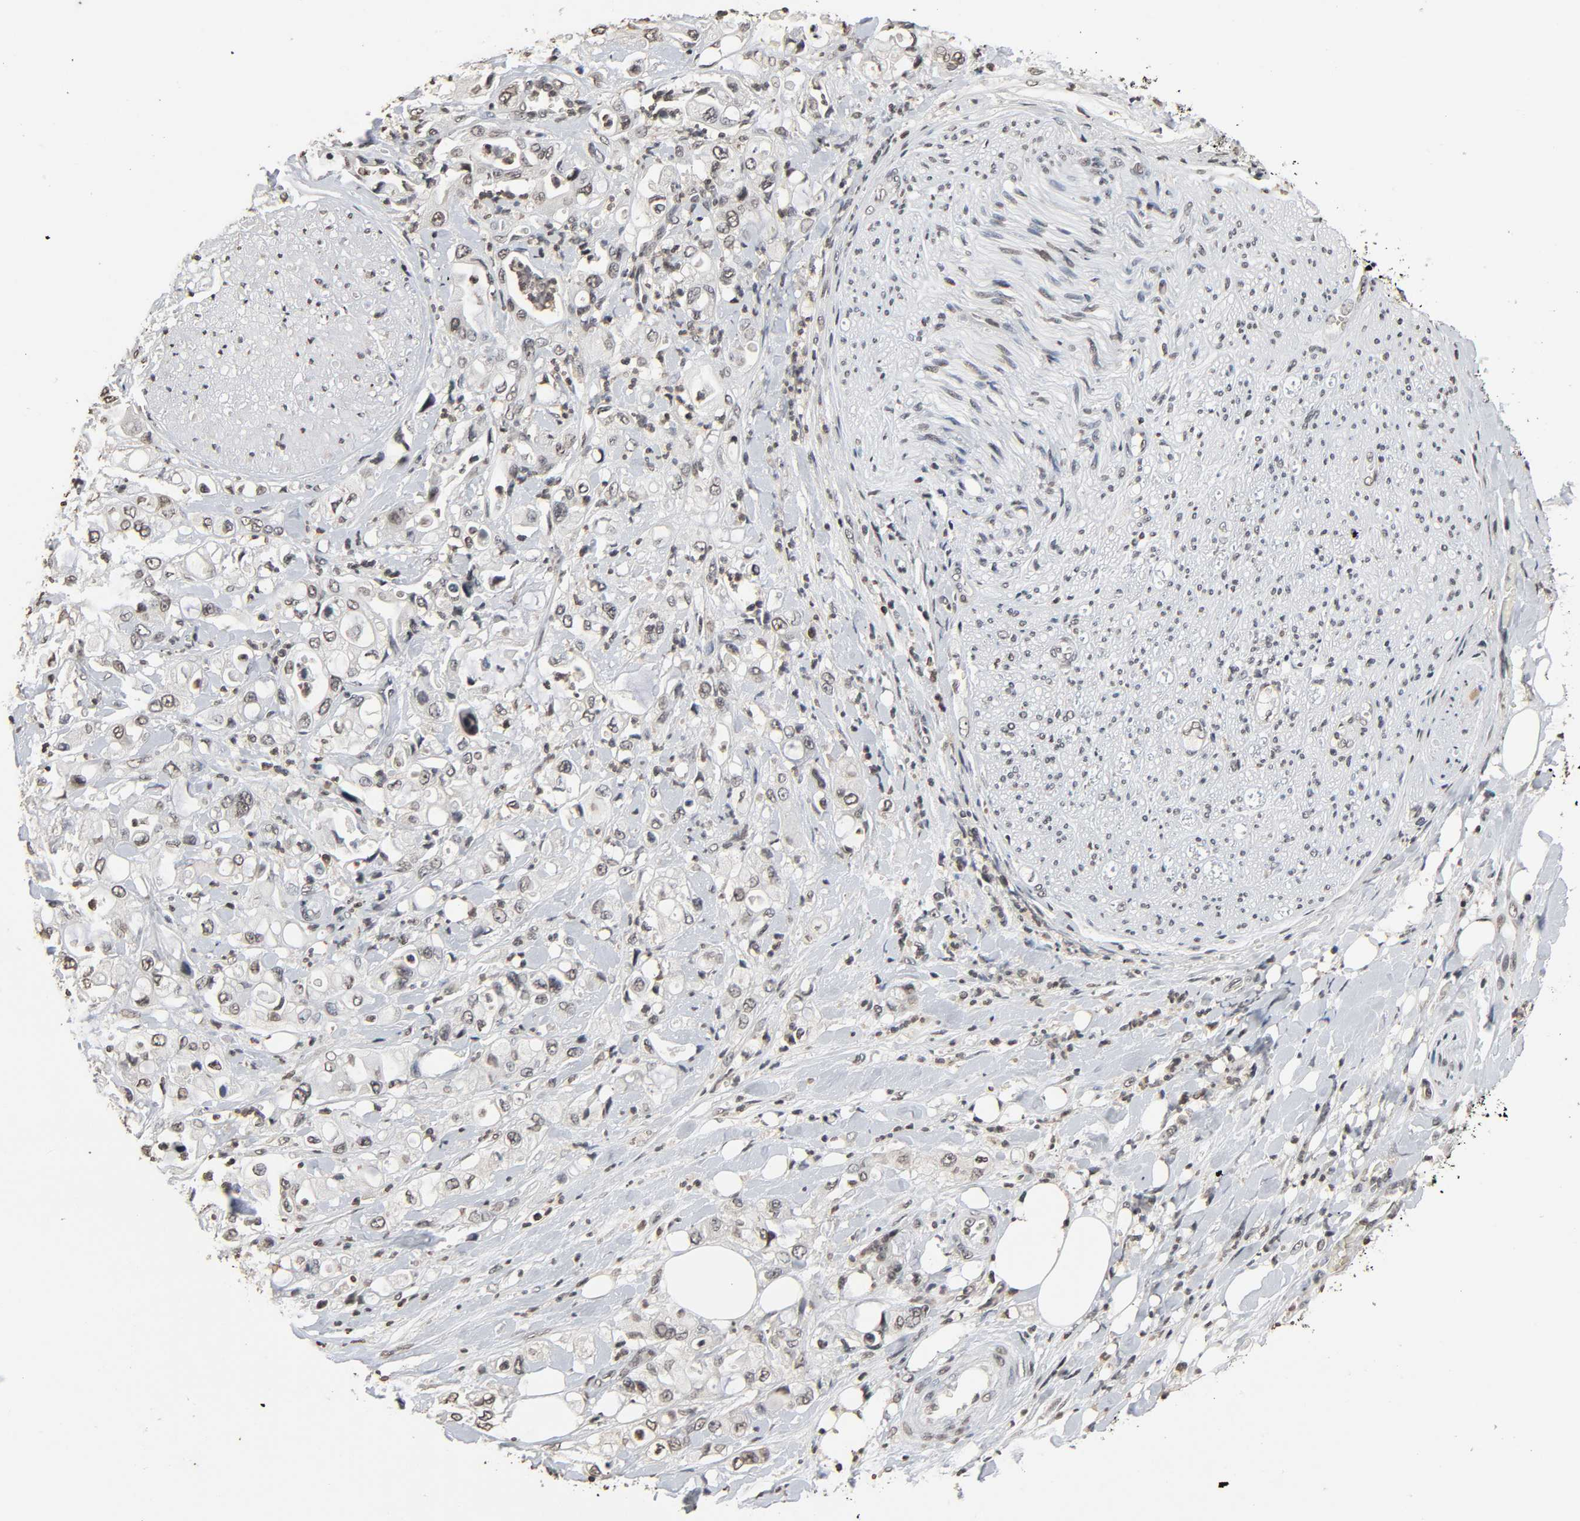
{"staining": {"intensity": "negative", "quantity": "none", "location": "none"}, "tissue": "pancreatic cancer", "cell_type": "Tumor cells", "image_type": "cancer", "snomed": [{"axis": "morphology", "description": "Adenocarcinoma, NOS"}, {"axis": "topography", "description": "Pancreas"}], "caption": "Pancreatic cancer was stained to show a protein in brown. There is no significant expression in tumor cells.", "gene": "STK4", "patient": {"sex": "male", "age": 70}}